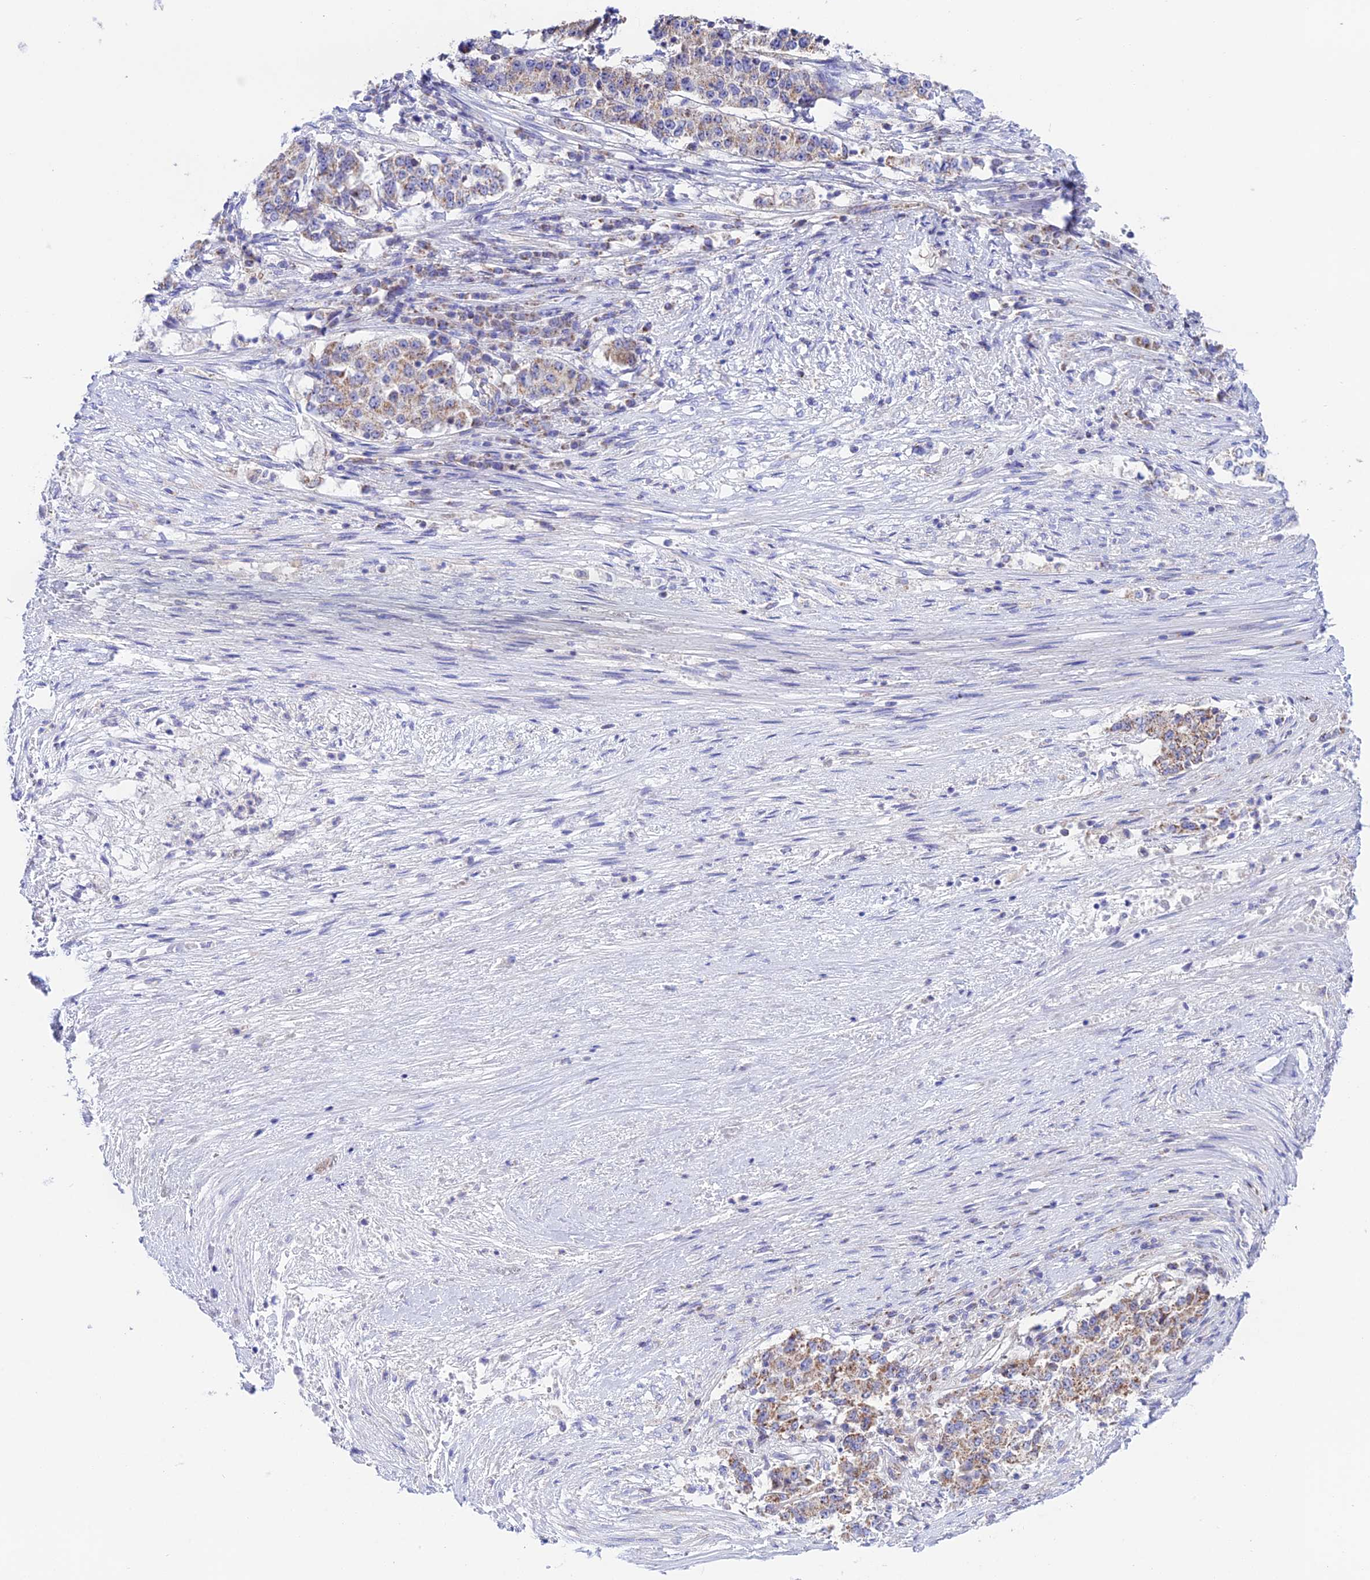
{"staining": {"intensity": "moderate", "quantity": ">75%", "location": "cytoplasmic/membranous"}, "tissue": "stomach cancer", "cell_type": "Tumor cells", "image_type": "cancer", "snomed": [{"axis": "morphology", "description": "Adenocarcinoma, NOS"}, {"axis": "topography", "description": "Stomach"}], "caption": "This photomicrograph shows immunohistochemistry staining of human adenocarcinoma (stomach), with medium moderate cytoplasmic/membranous staining in about >75% of tumor cells.", "gene": "HSDL2", "patient": {"sex": "male", "age": 59}}